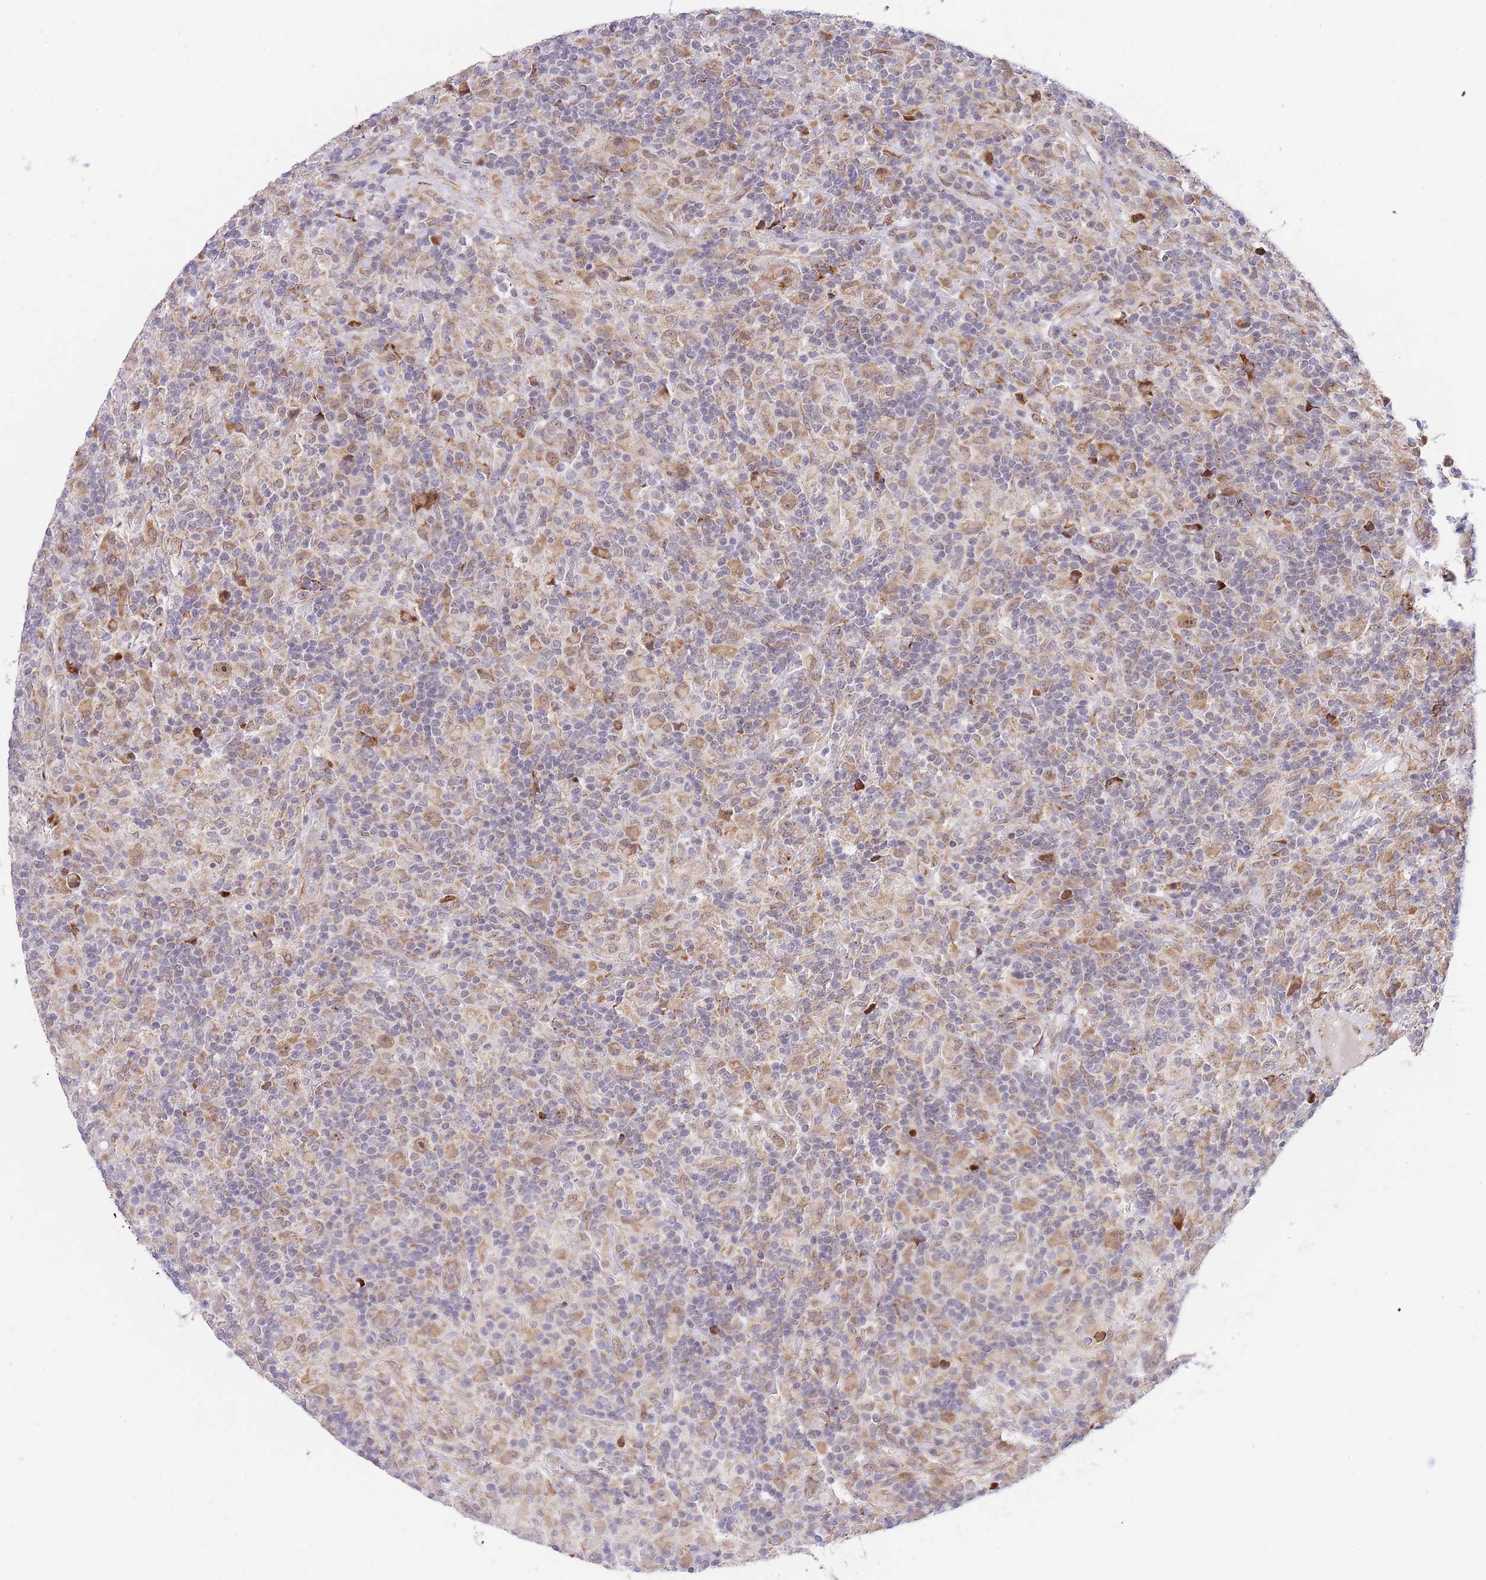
{"staining": {"intensity": "moderate", "quantity": ">75%", "location": "cytoplasmic/membranous,nuclear"}, "tissue": "lymphoma", "cell_type": "Tumor cells", "image_type": "cancer", "snomed": [{"axis": "morphology", "description": "Hodgkin's disease, NOS"}, {"axis": "topography", "description": "Lymph node"}], "caption": "Human Hodgkin's disease stained for a protein (brown) shows moderate cytoplasmic/membranous and nuclear positive expression in about >75% of tumor cells.", "gene": "EXOSC8", "patient": {"sex": "male", "age": 70}}